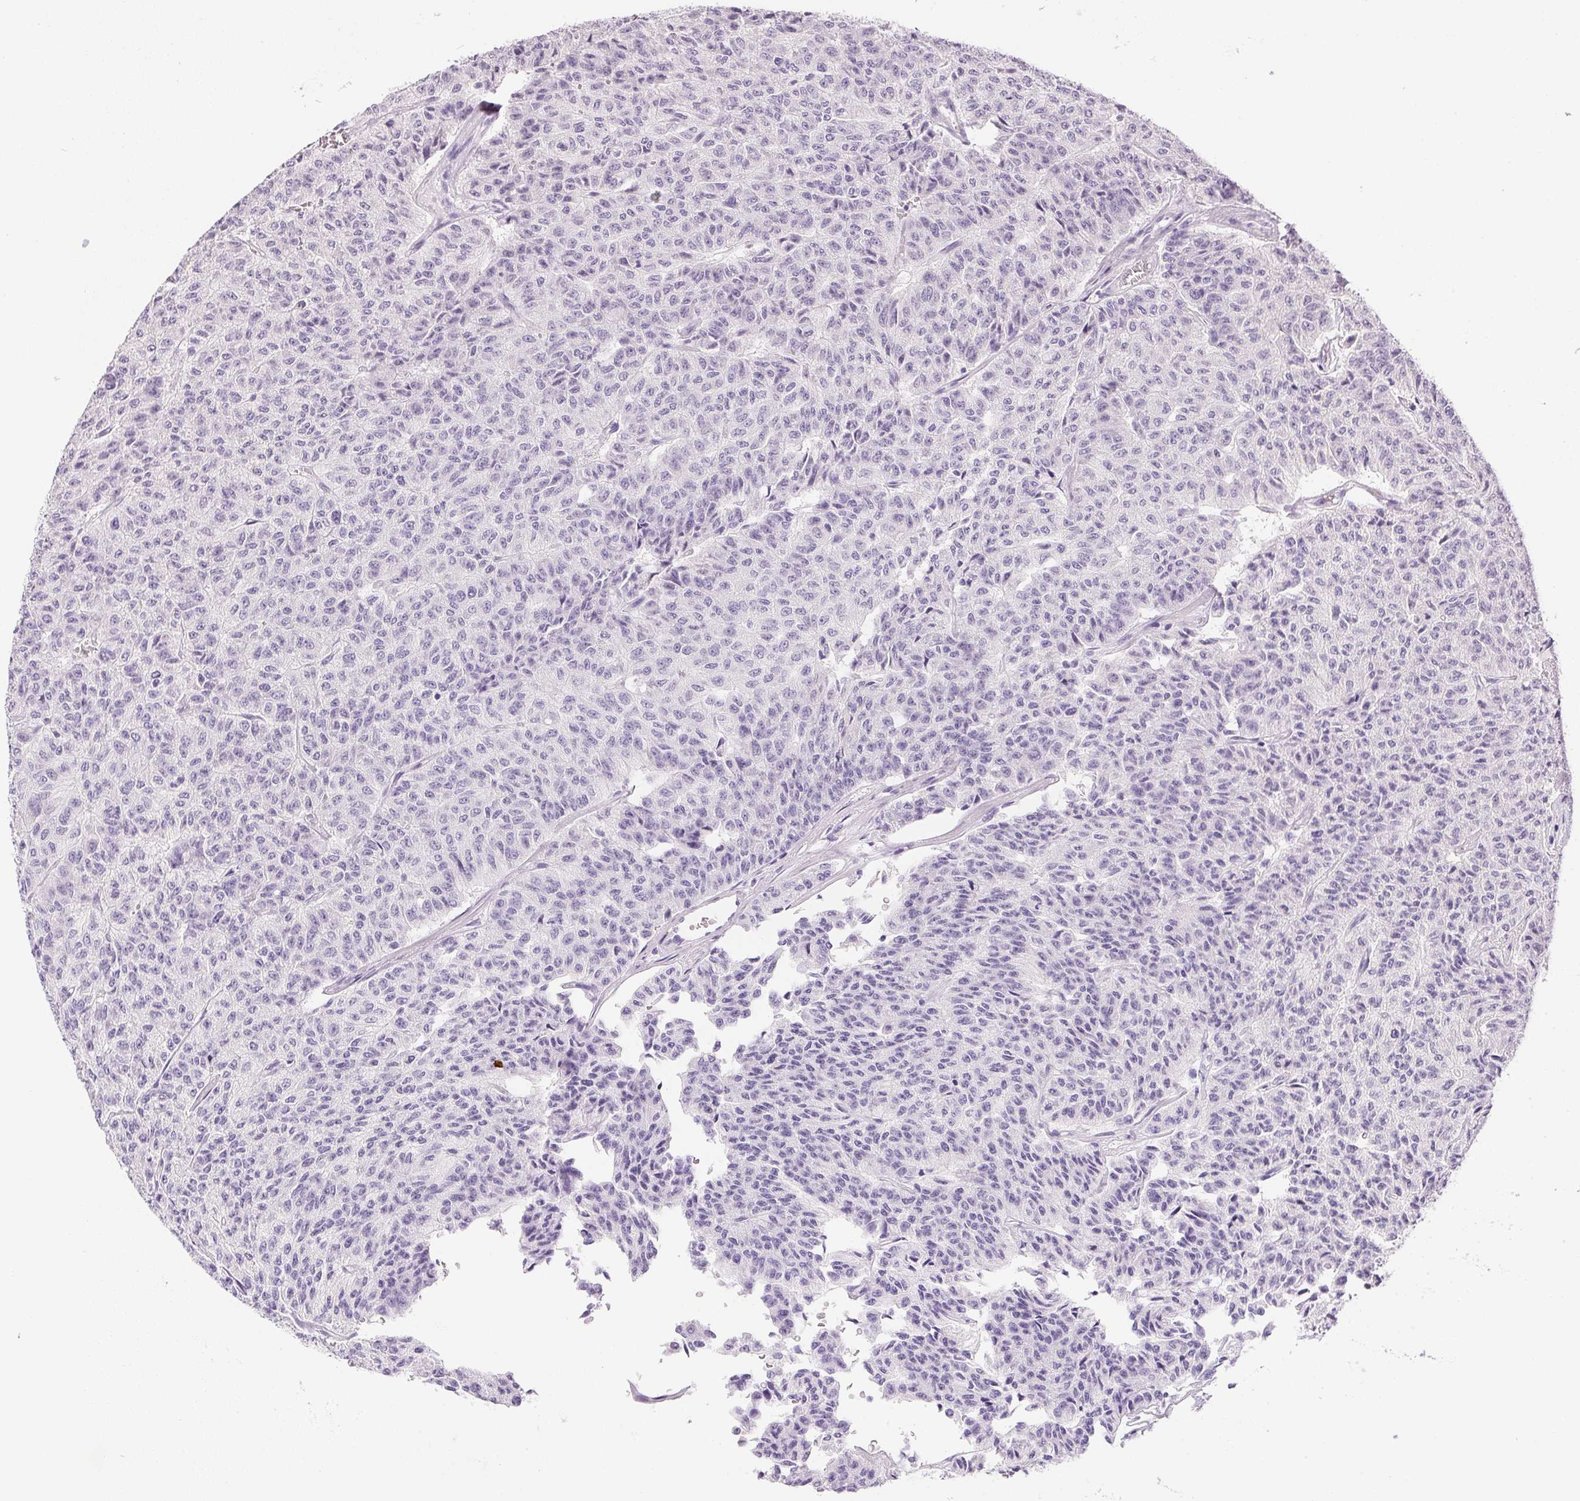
{"staining": {"intensity": "negative", "quantity": "none", "location": "none"}, "tissue": "carcinoid", "cell_type": "Tumor cells", "image_type": "cancer", "snomed": [{"axis": "morphology", "description": "Carcinoid, malignant, NOS"}, {"axis": "topography", "description": "Lung"}], "caption": "The micrograph exhibits no staining of tumor cells in carcinoid. The staining was performed using DAB (3,3'-diaminobenzidine) to visualize the protein expression in brown, while the nuclei were stained in blue with hematoxylin (Magnification: 20x).", "gene": "PRL", "patient": {"sex": "male", "age": 71}}